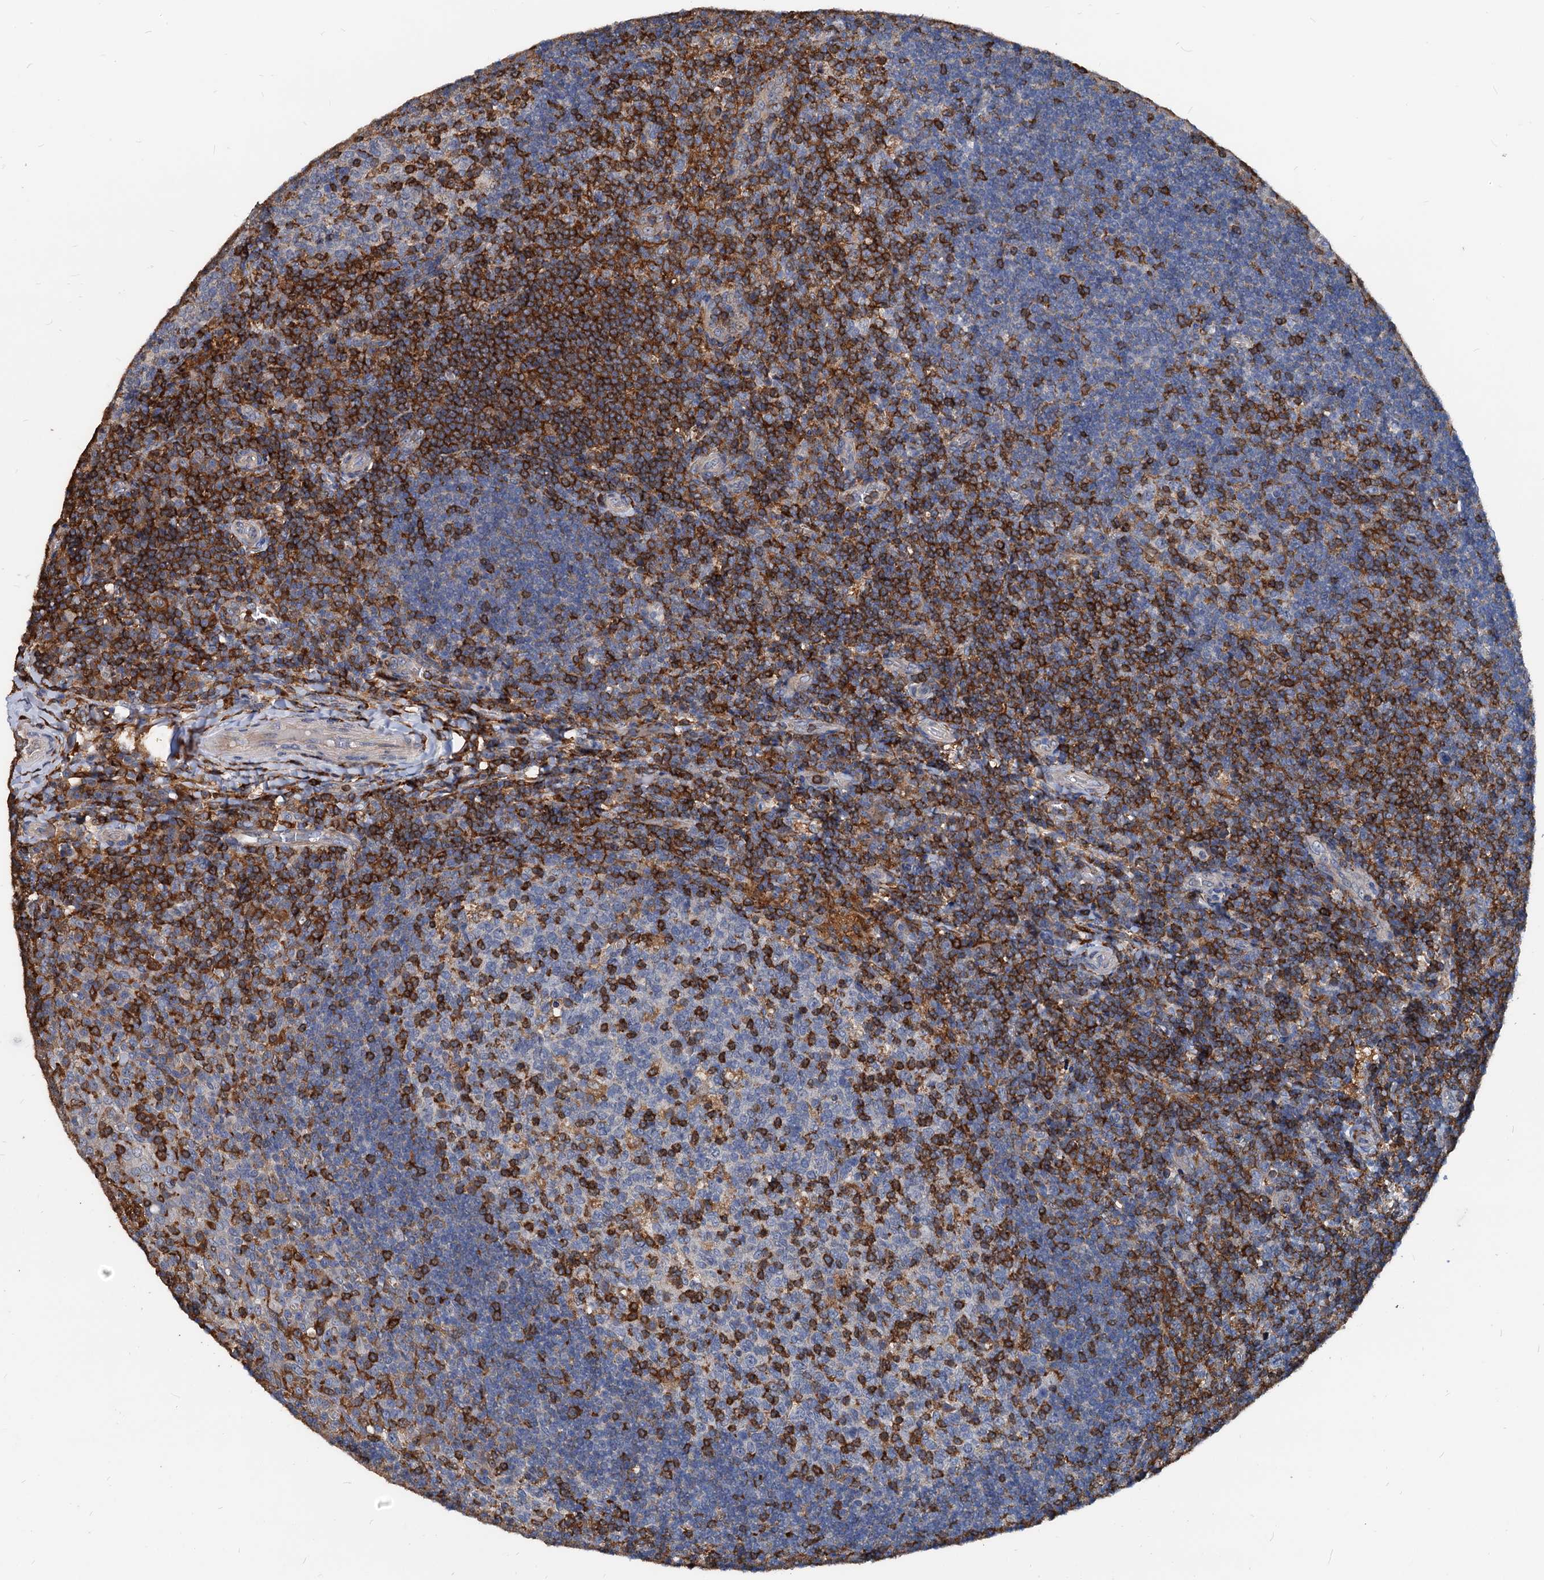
{"staining": {"intensity": "strong", "quantity": "<25%", "location": "cytoplasmic/membranous"}, "tissue": "tonsil", "cell_type": "Germinal center cells", "image_type": "normal", "snomed": [{"axis": "morphology", "description": "Normal tissue, NOS"}, {"axis": "topography", "description": "Tonsil"}], "caption": "Immunohistochemical staining of benign tonsil displays <25% levels of strong cytoplasmic/membranous protein staining in about <25% of germinal center cells. The staining was performed using DAB (3,3'-diaminobenzidine) to visualize the protein expression in brown, while the nuclei were stained in blue with hematoxylin (Magnification: 20x).", "gene": "LCP2", "patient": {"sex": "female", "age": 10}}